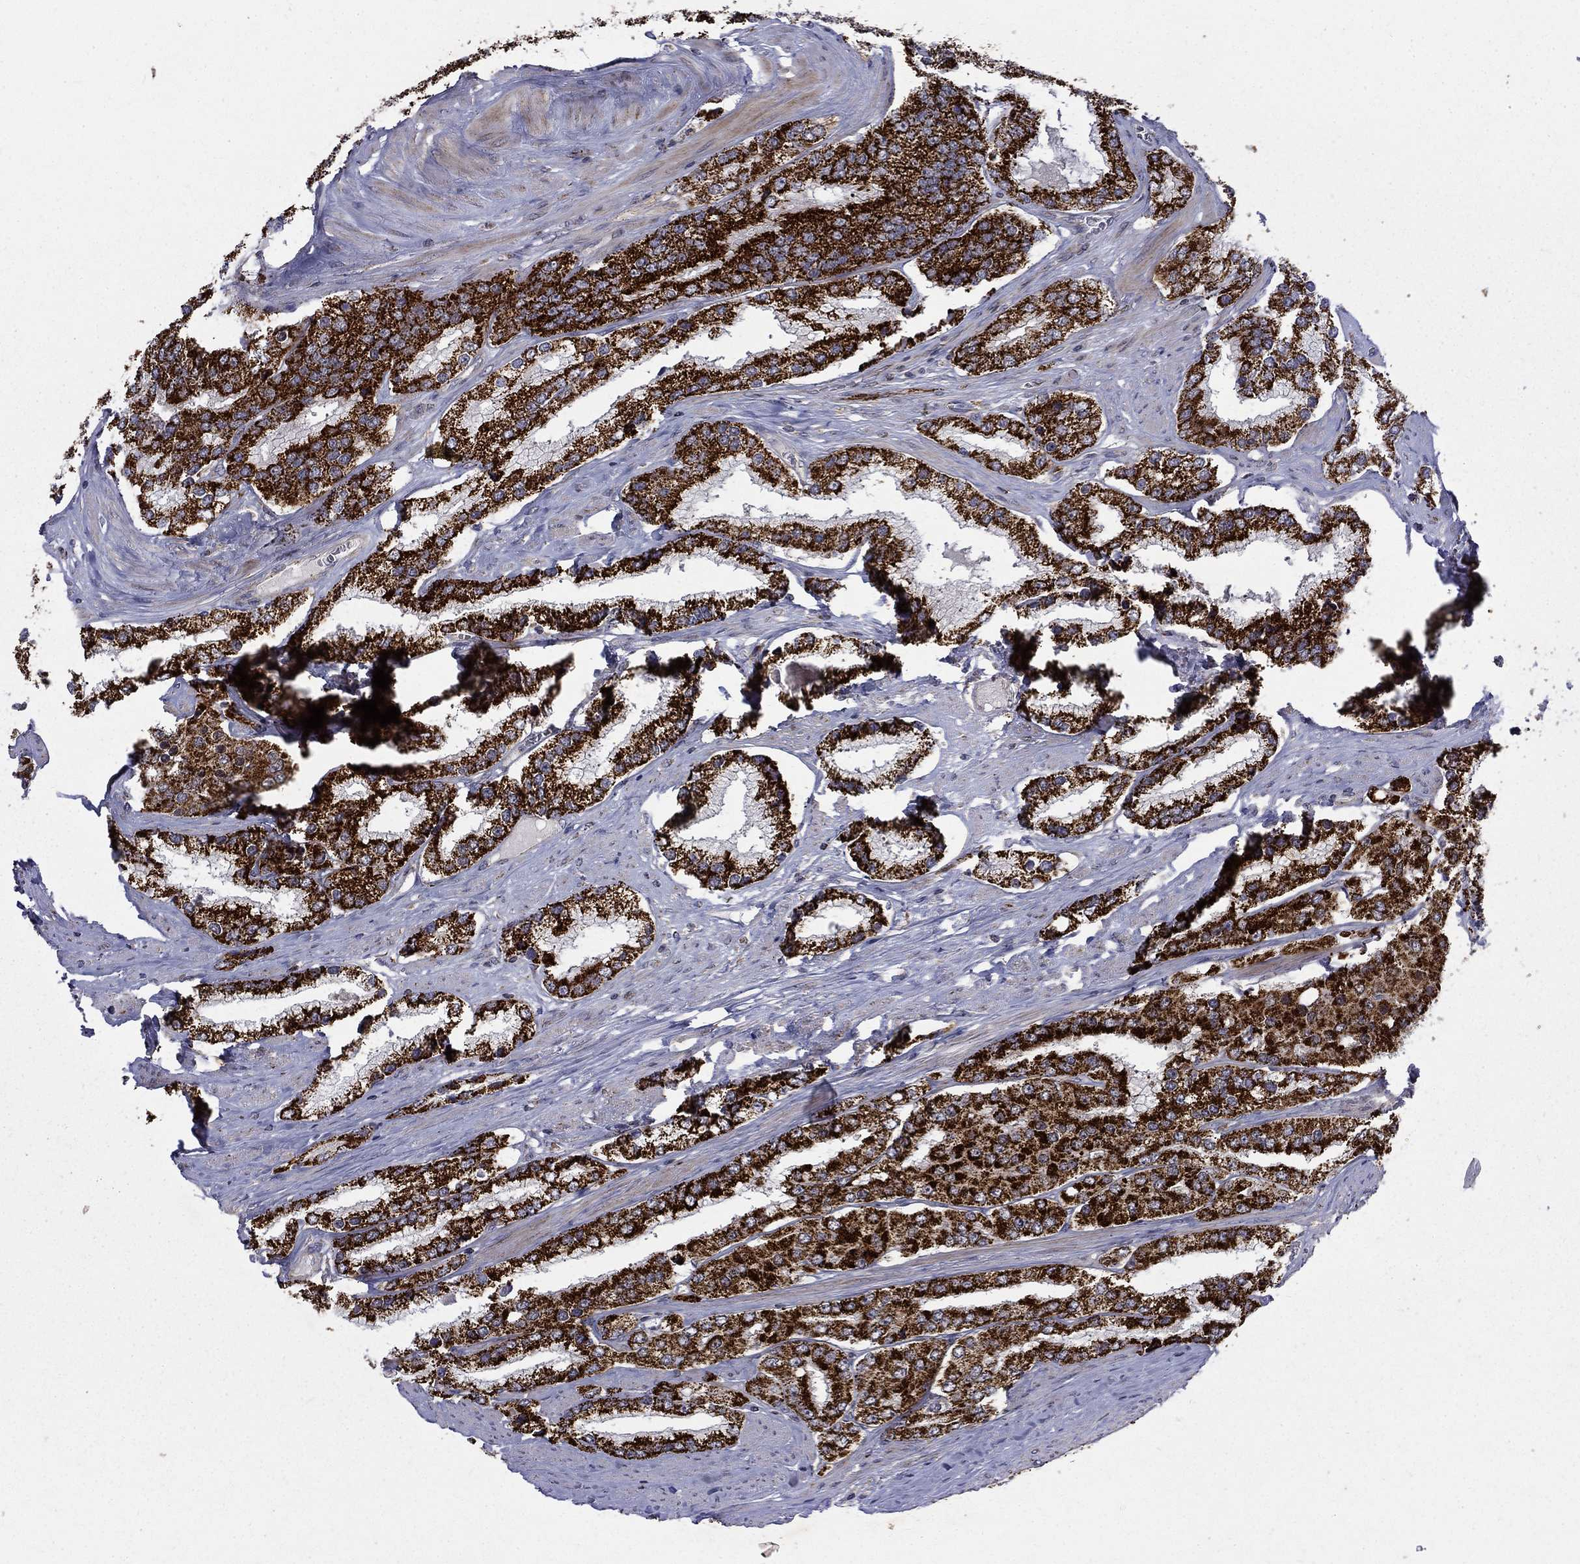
{"staining": {"intensity": "strong", "quantity": ">75%", "location": "cytoplasmic/membranous"}, "tissue": "prostate cancer", "cell_type": "Tumor cells", "image_type": "cancer", "snomed": [{"axis": "morphology", "description": "Adenocarcinoma, Low grade"}, {"axis": "topography", "description": "Prostate"}], "caption": "IHC photomicrograph of neoplastic tissue: prostate cancer (low-grade adenocarcinoma) stained using immunohistochemistry demonstrates high levels of strong protein expression localized specifically in the cytoplasmic/membranous of tumor cells, appearing as a cytoplasmic/membranous brown color.", "gene": "PCBP3", "patient": {"sex": "male", "age": 69}}